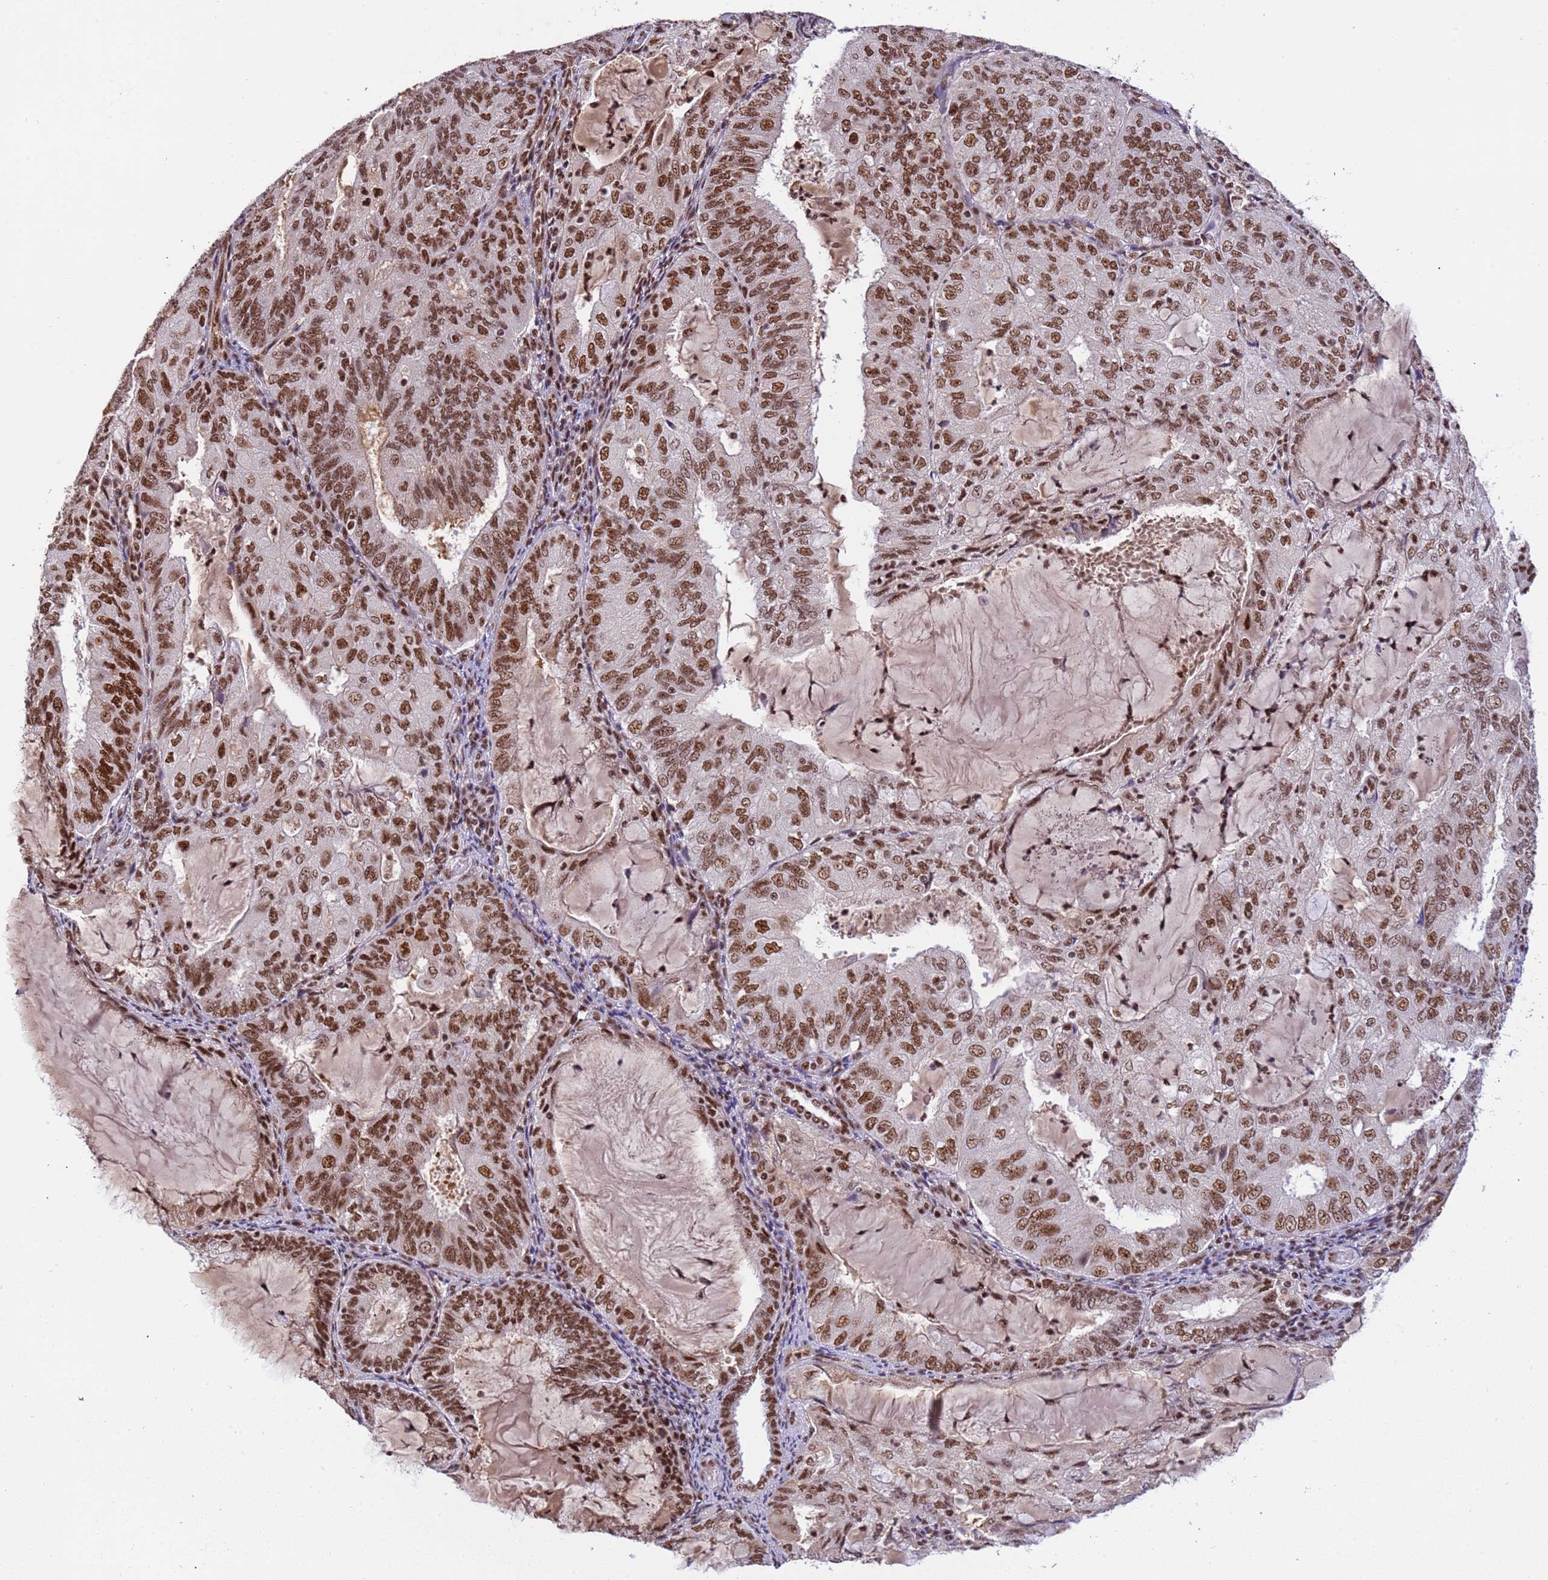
{"staining": {"intensity": "strong", "quantity": ">75%", "location": "nuclear"}, "tissue": "endometrial cancer", "cell_type": "Tumor cells", "image_type": "cancer", "snomed": [{"axis": "morphology", "description": "Adenocarcinoma, NOS"}, {"axis": "topography", "description": "Endometrium"}], "caption": "Tumor cells display strong nuclear positivity in about >75% of cells in endometrial adenocarcinoma.", "gene": "SRRT", "patient": {"sex": "female", "age": 81}}